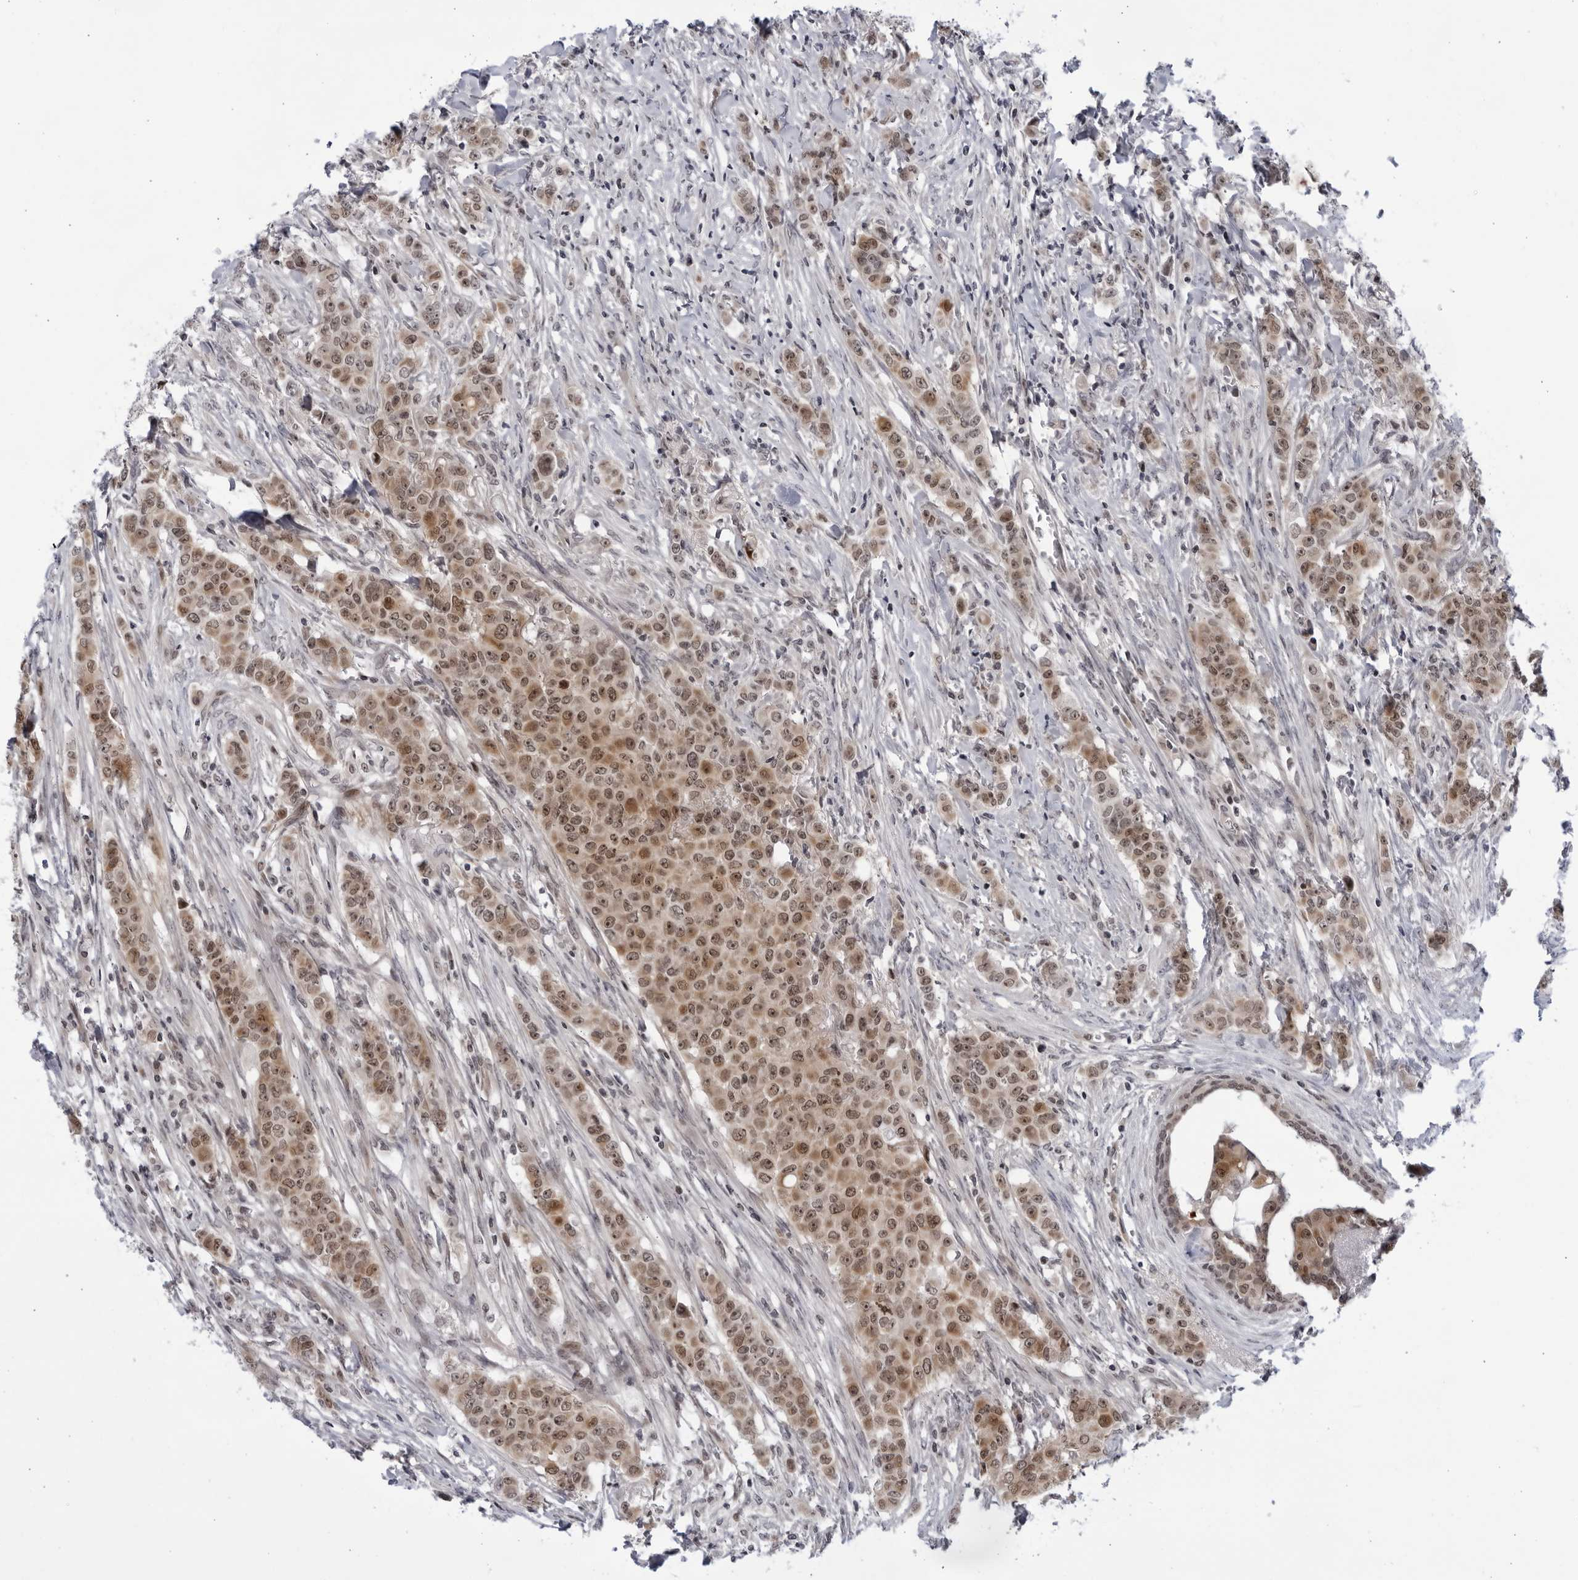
{"staining": {"intensity": "moderate", "quantity": ">75%", "location": "cytoplasmic/membranous,nuclear"}, "tissue": "breast cancer", "cell_type": "Tumor cells", "image_type": "cancer", "snomed": [{"axis": "morphology", "description": "Duct carcinoma"}, {"axis": "topography", "description": "Breast"}], "caption": "Moderate cytoplasmic/membranous and nuclear staining for a protein is appreciated in approximately >75% of tumor cells of breast intraductal carcinoma using IHC.", "gene": "ITGB3BP", "patient": {"sex": "female", "age": 40}}